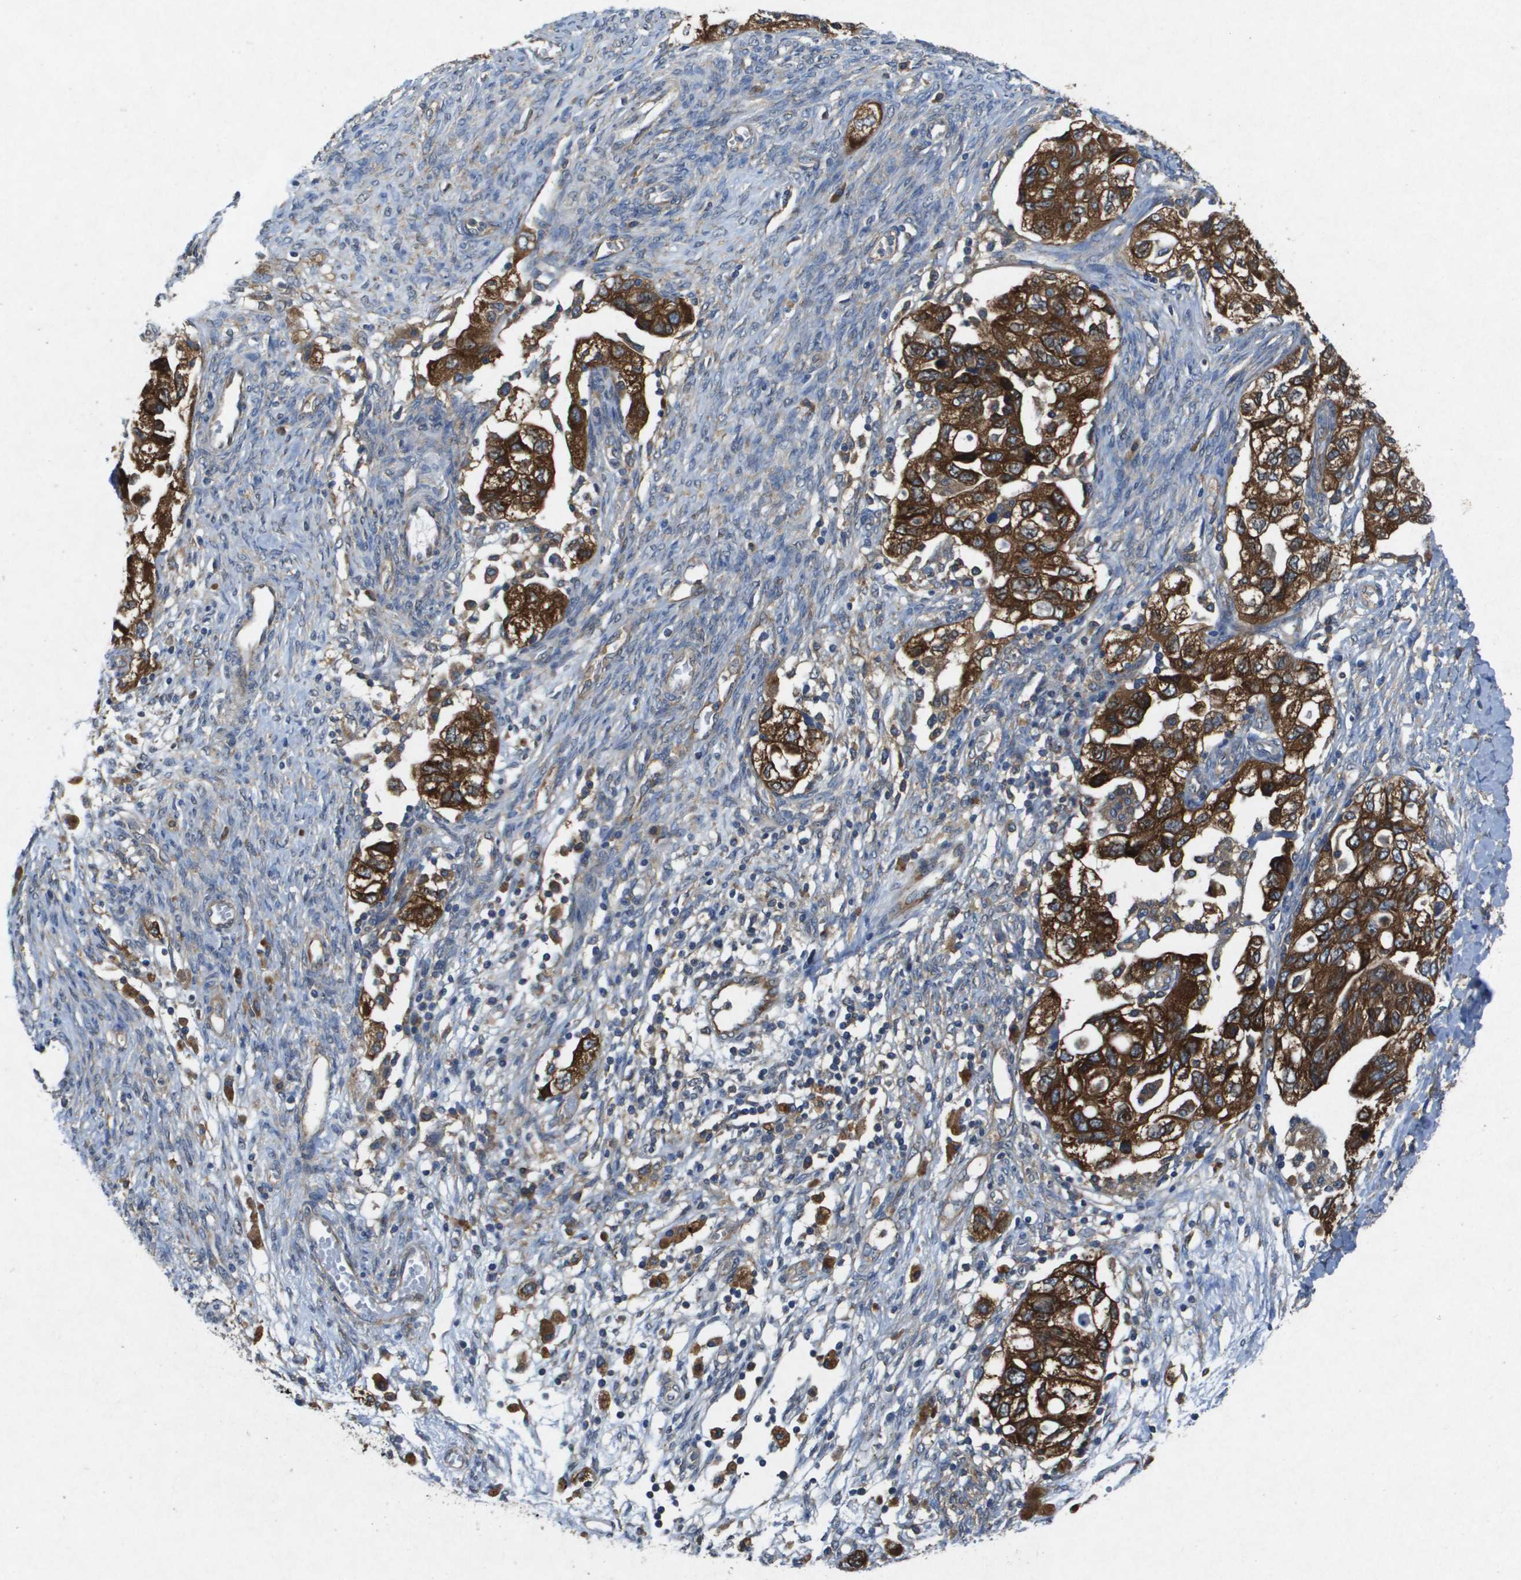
{"staining": {"intensity": "strong", "quantity": ">75%", "location": "cytoplasmic/membranous"}, "tissue": "ovarian cancer", "cell_type": "Tumor cells", "image_type": "cancer", "snomed": [{"axis": "morphology", "description": "Carcinoma, NOS"}, {"axis": "morphology", "description": "Cystadenocarcinoma, serous, NOS"}, {"axis": "topography", "description": "Ovary"}], "caption": "Ovarian cancer stained for a protein exhibits strong cytoplasmic/membranous positivity in tumor cells.", "gene": "PTPRT", "patient": {"sex": "female", "age": 69}}